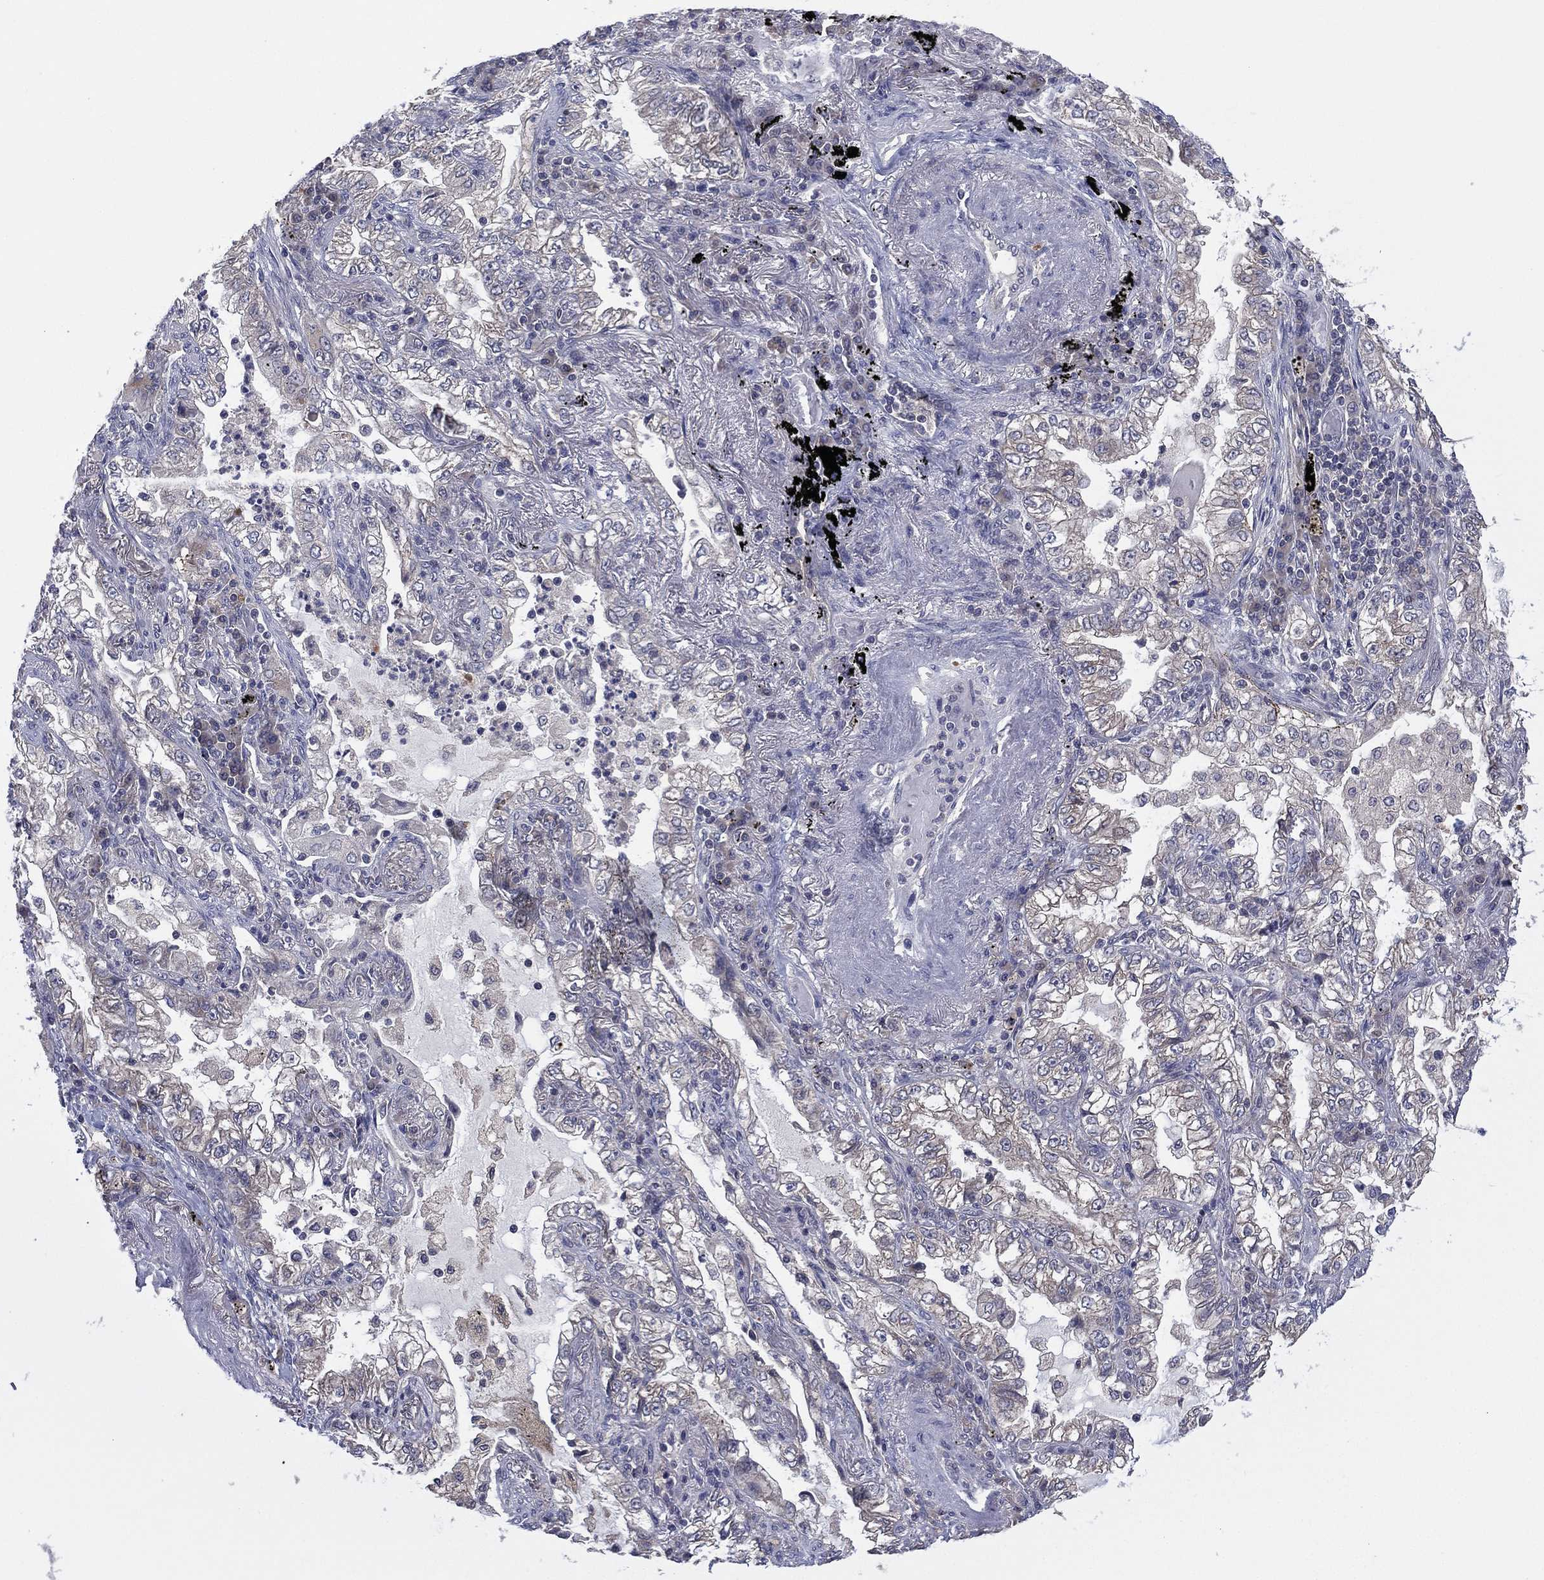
{"staining": {"intensity": "negative", "quantity": "none", "location": "none"}, "tissue": "lung cancer", "cell_type": "Tumor cells", "image_type": "cancer", "snomed": [{"axis": "morphology", "description": "Adenocarcinoma, NOS"}, {"axis": "topography", "description": "Lung"}], "caption": "IHC photomicrograph of adenocarcinoma (lung) stained for a protein (brown), which reveals no positivity in tumor cells.", "gene": "MPP7", "patient": {"sex": "female", "age": 73}}